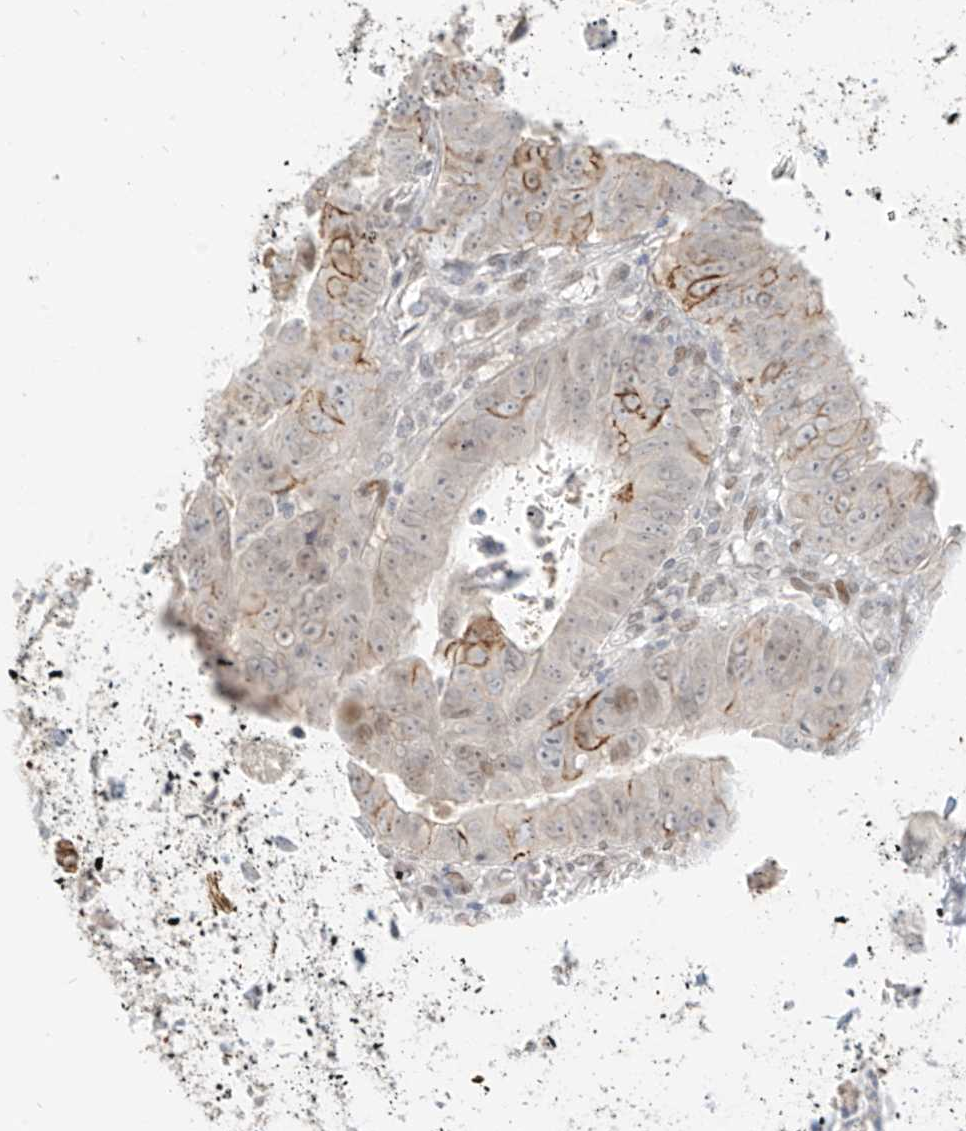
{"staining": {"intensity": "moderate", "quantity": "<25%", "location": "cytoplasmic/membranous"}, "tissue": "colorectal cancer", "cell_type": "Tumor cells", "image_type": "cancer", "snomed": [{"axis": "morphology", "description": "Normal tissue, NOS"}, {"axis": "morphology", "description": "Adenocarcinoma, NOS"}, {"axis": "topography", "description": "Rectum"}], "caption": "DAB immunohistochemical staining of adenocarcinoma (colorectal) exhibits moderate cytoplasmic/membranous protein positivity in approximately <25% of tumor cells.", "gene": "ZNF774", "patient": {"sex": "female", "age": 65}}